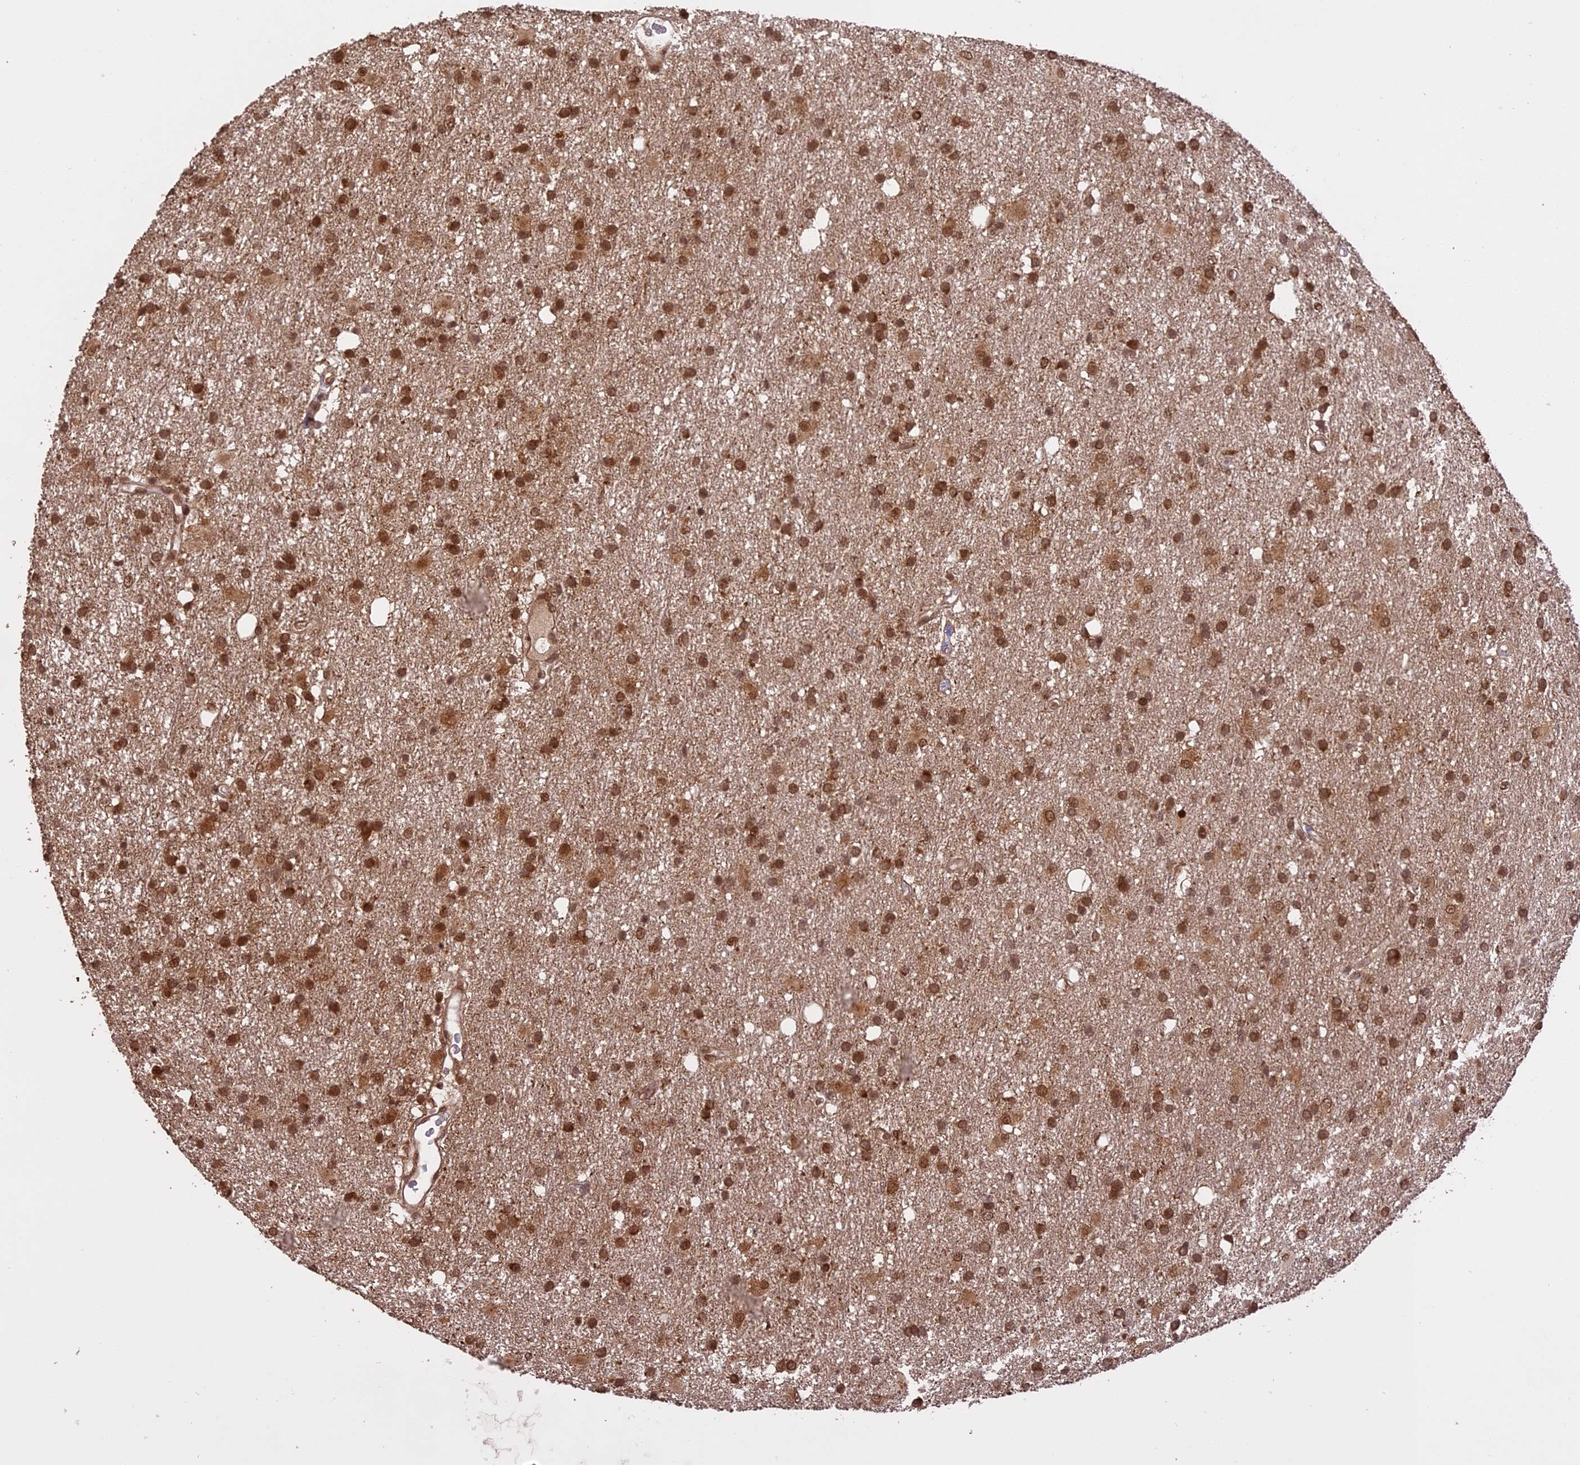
{"staining": {"intensity": "moderate", "quantity": ">75%", "location": "cytoplasmic/membranous,nuclear"}, "tissue": "glioma", "cell_type": "Tumor cells", "image_type": "cancer", "snomed": [{"axis": "morphology", "description": "Glioma, malignant, High grade"}, {"axis": "topography", "description": "Brain"}], "caption": "High-power microscopy captured an immunohistochemistry (IHC) histopathology image of glioma, revealing moderate cytoplasmic/membranous and nuclear expression in approximately >75% of tumor cells.", "gene": "PRELID2", "patient": {"sex": "male", "age": 77}}